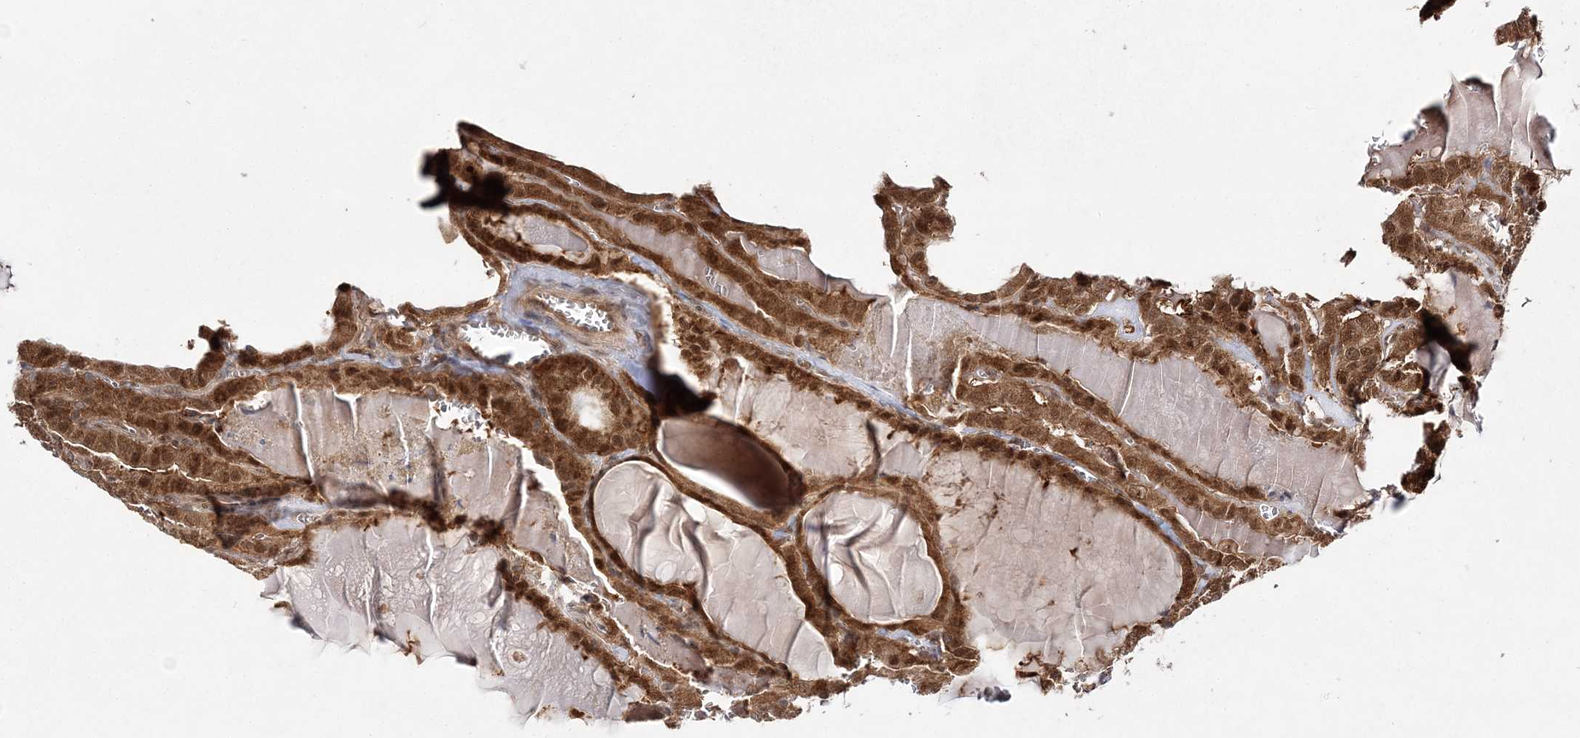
{"staining": {"intensity": "strong", "quantity": ">75%", "location": "cytoplasmic/membranous,nuclear"}, "tissue": "thyroid cancer", "cell_type": "Tumor cells", "image_type": "cancer", "snomed": [{"axis": "morphology", "description": "Papillary adenocarcinoma, NOS"}, {"axis": "topography", "description": "Thyroid gland"}], "caption": "The image displays immunohistochemical staining of thyroid cancer. There is strong cytoplasmic/membranous and nuclear staining is present in approximately >75% of tumor cells.", "gene": "NIF3L1", "patient": {"sex": "male", "age": 52}}